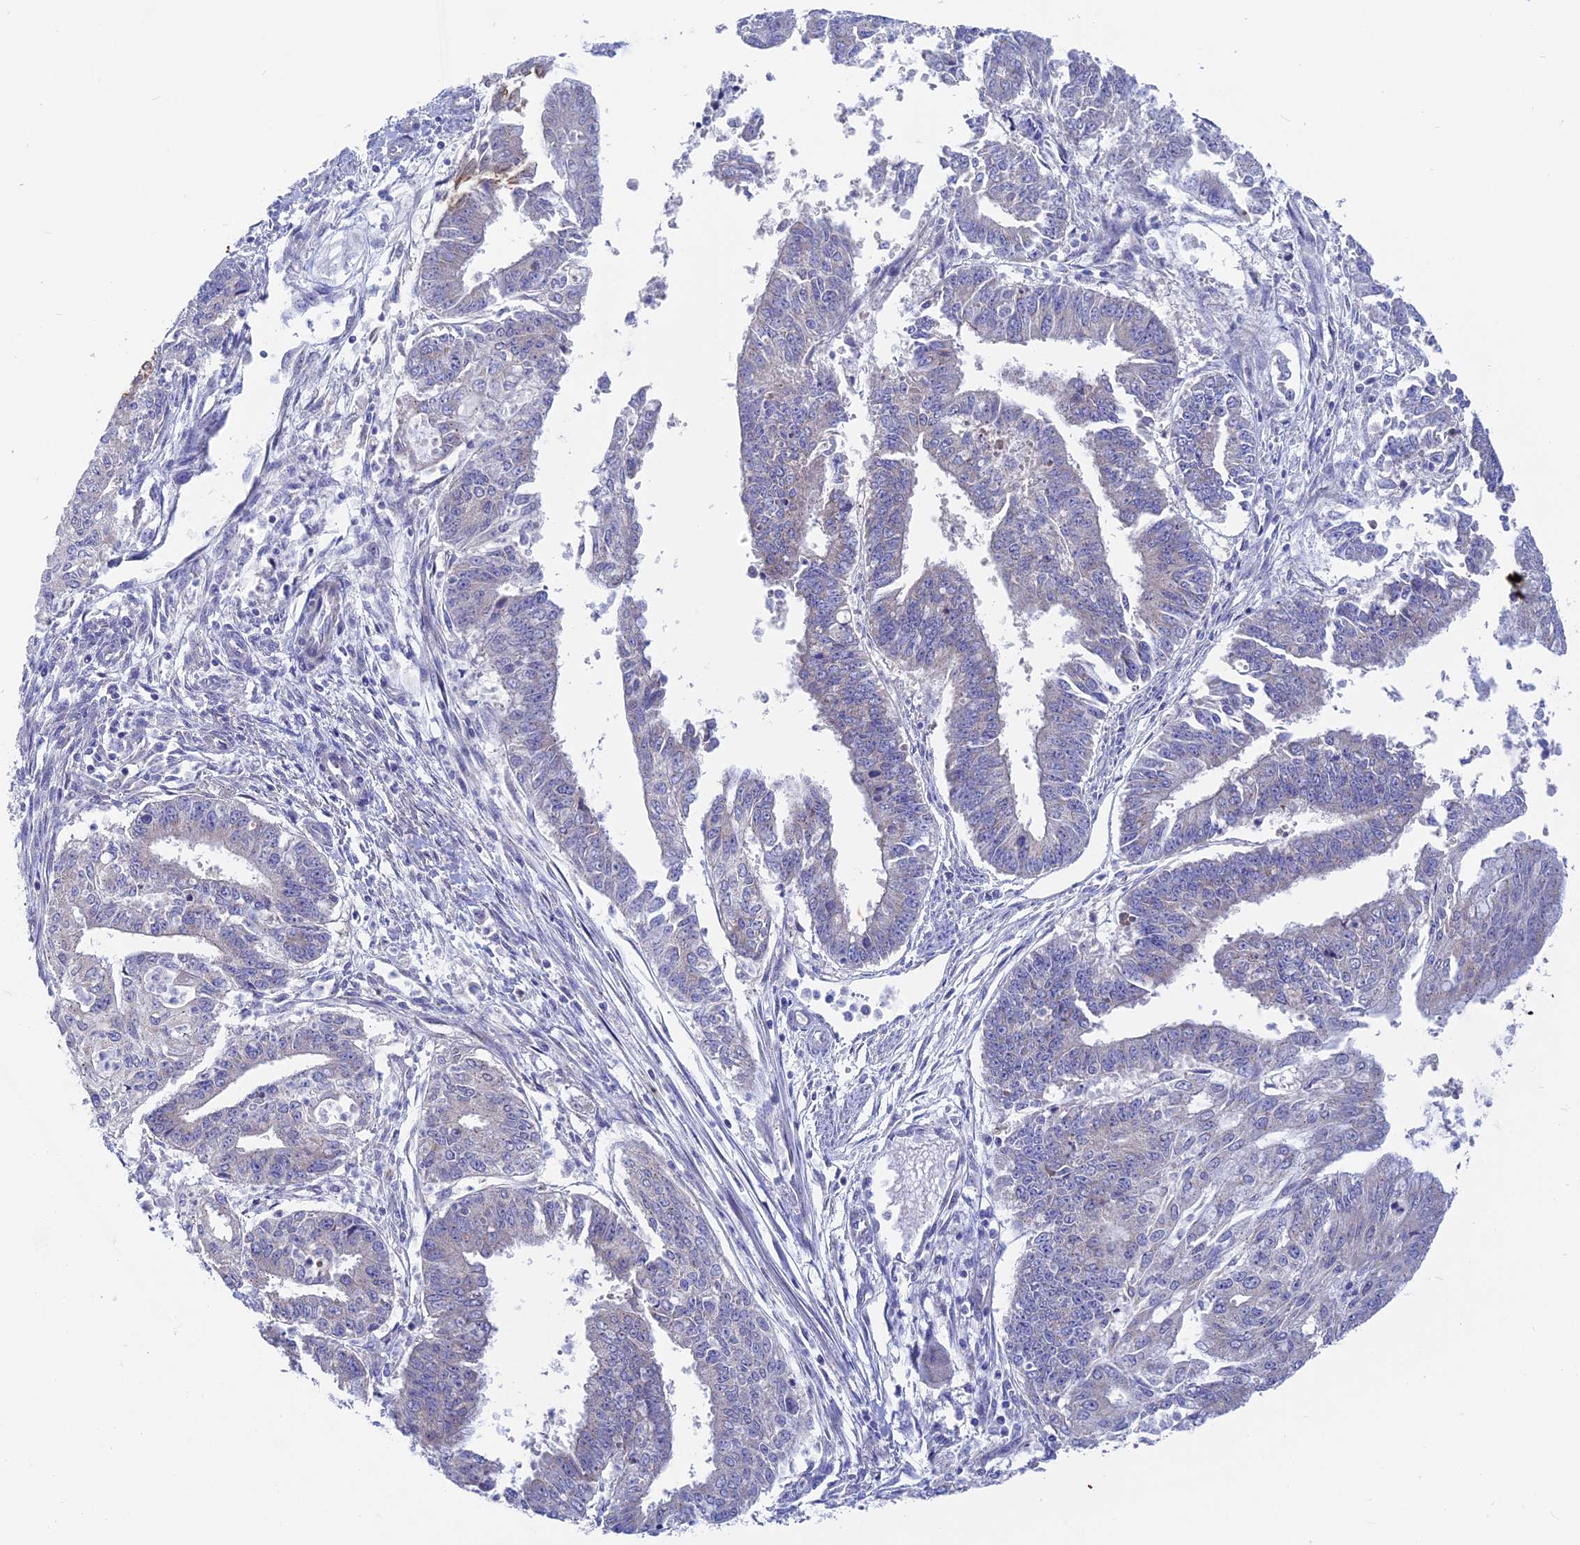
{"staining": {"intensity": "negative", "quantity": "none", "location": "none"}, "tissue": "endometrial cancer", "cell_type": "Tumor cells", "image_type": "cancer", "snomed": [{"axis": "morphology", "description": "Adenocarcinoma, NOS"}, {"axis": "topography", "description": "Endometrium"}], "caption": "This is an immunohistochemistry photomicrograph of human adenocarcinoma (endometrial). There is no expression in tumor cells.", "gene": "AK4", "patient": {"sex": "female", "age": 73}}